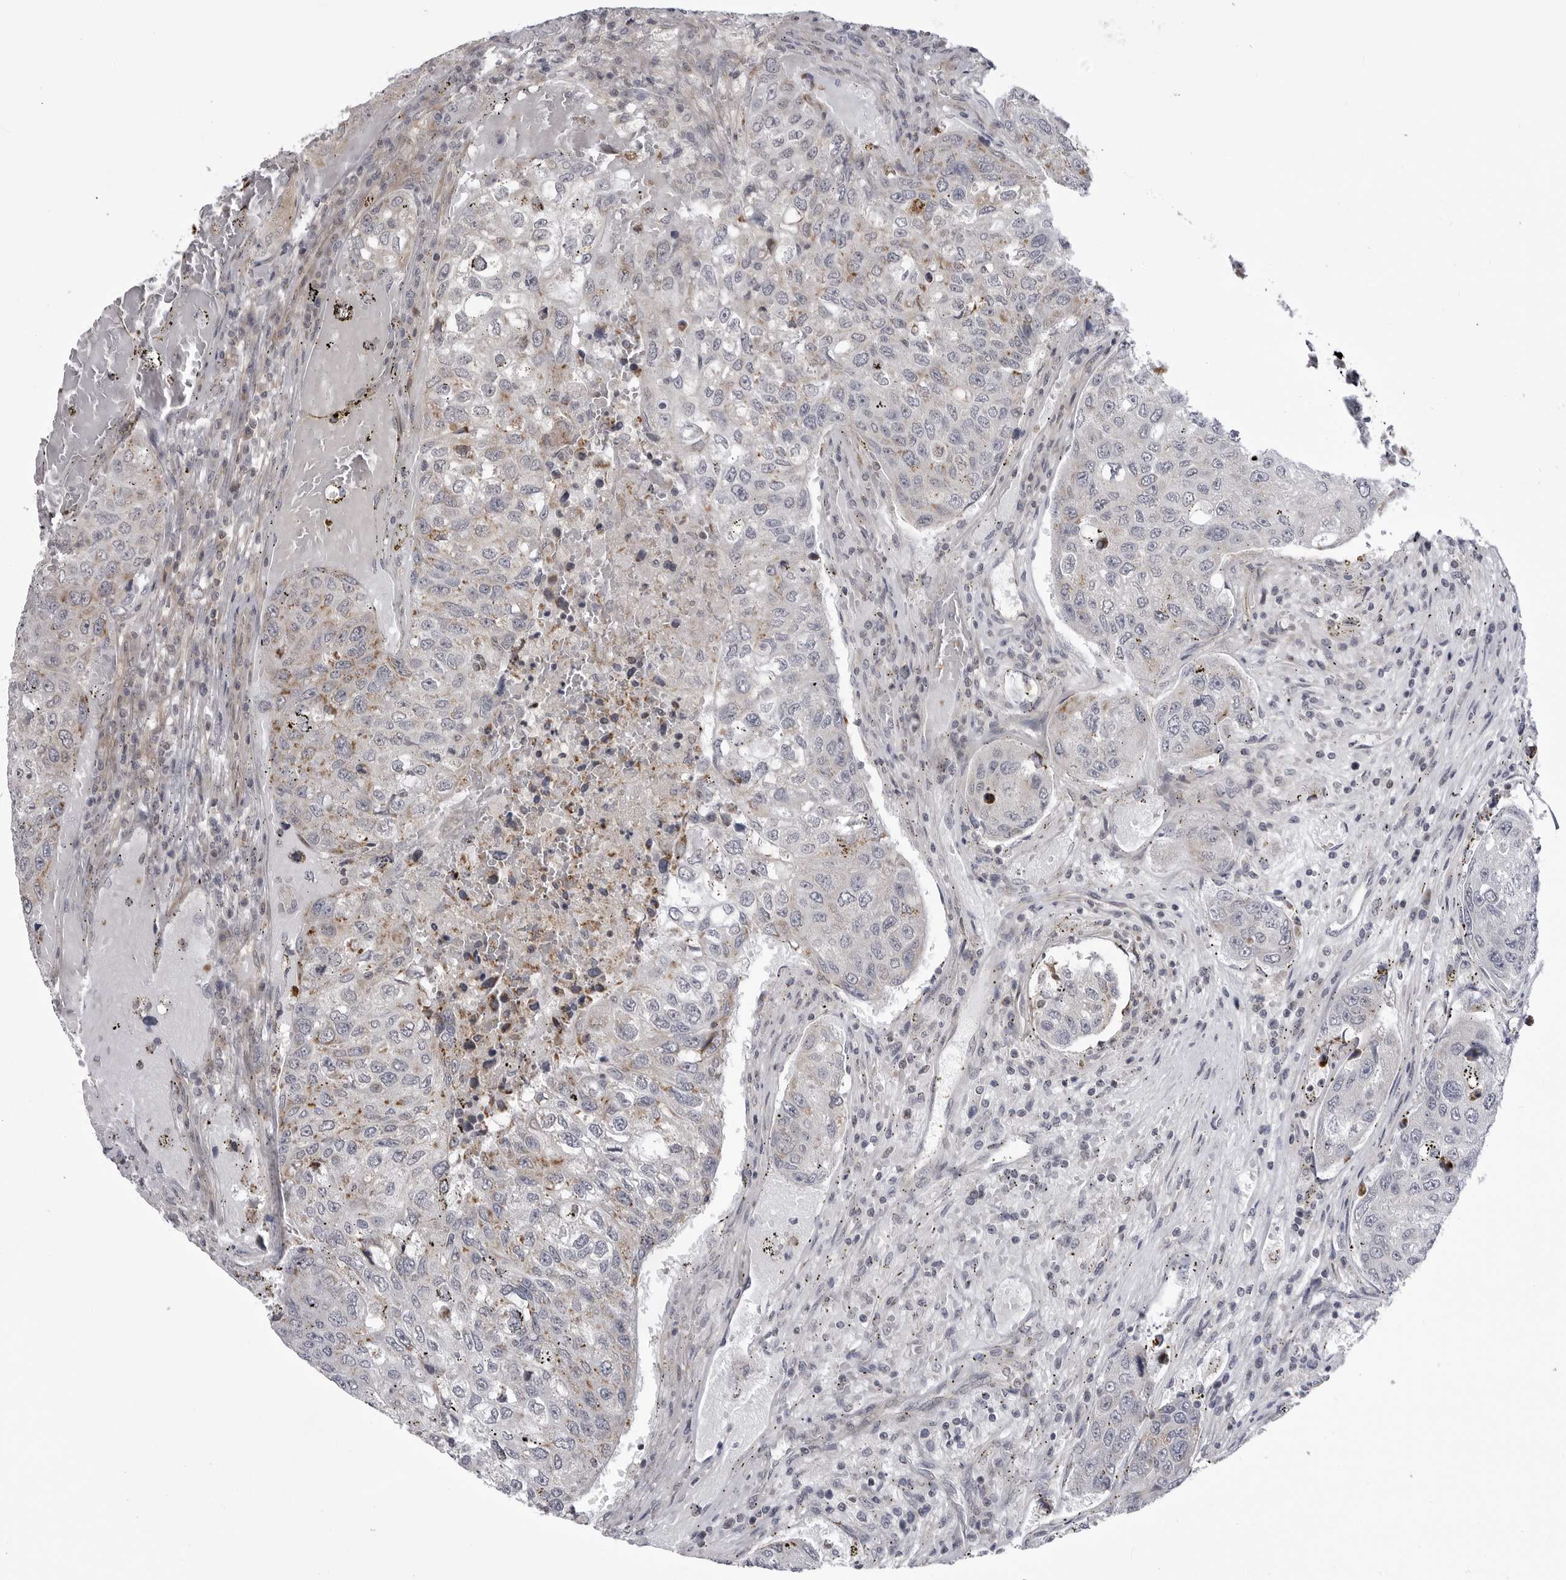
{"staining": {"intensity": "negative", "quantity": "none", "location": "none"}, "tissue": "urothelial cancer", "cell_type": "Tumor cells", "image_type": "cancer", "snomed": [{"axis": "morphology", "description": "Urothelial carcinoma, High grade"}, {"axis": "topography", "description": "Lymph node"}, {"axis": "topography", "description": "Urinary bladder"}], "caption": "DAB (3,3'-diaminobenzidine) immunohistochemical staining of human urothelial cancer exhibits no significant staining in tumor cells. The staining was performed using DAB (3,3'-diaminobenzidine) to visualize the protein expression in brown, while the nuclei were stained in blue with hematoxylin (Magnification: 20x).", "gene": "CCDC18", "patient": {"sex": "male", "age": 51}}